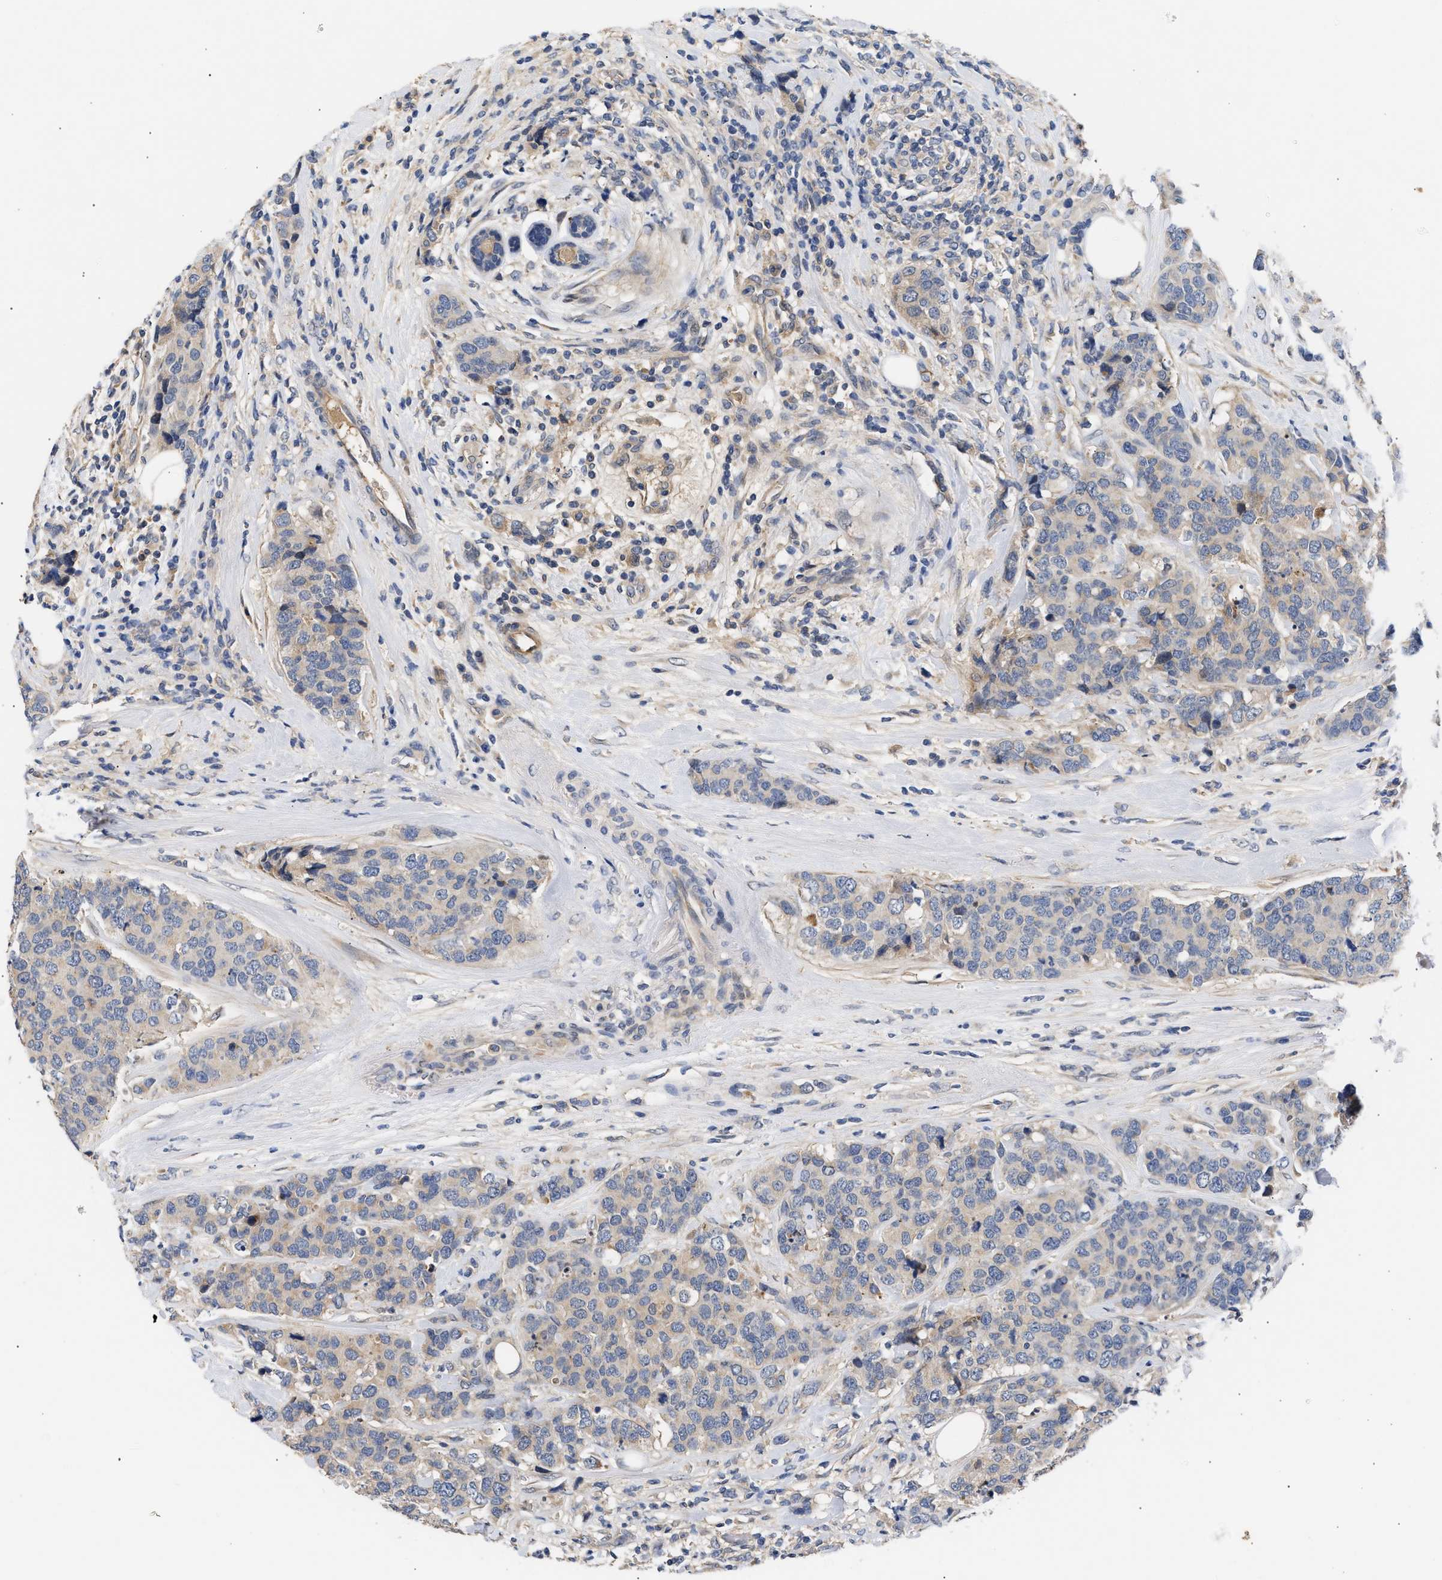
{"staining": {"intensity": "negative", "quantity": "none", "location": "none"}, "tissue": "breast cancer", "cell_type": "Tumor cells", "image_type": "cancer", "snomed": [{"axis": "morphology", "description": "Lobular carcinoma"}, {"axis": "topography", "description": "Breast"}], "caption": "This is a micrograph of immunohistochemistry staining of lobular carcinoma (breast), which shows no positivity in tumor cells. Brightfield microscopy of immunohistochemistry stained with DAB (3,3'-diaminobenzidine) (brown) and hematoxylin (blue), captured at high magnification.", "gene": "KASH5", "patient": {"sex": "female", "age": 59}}